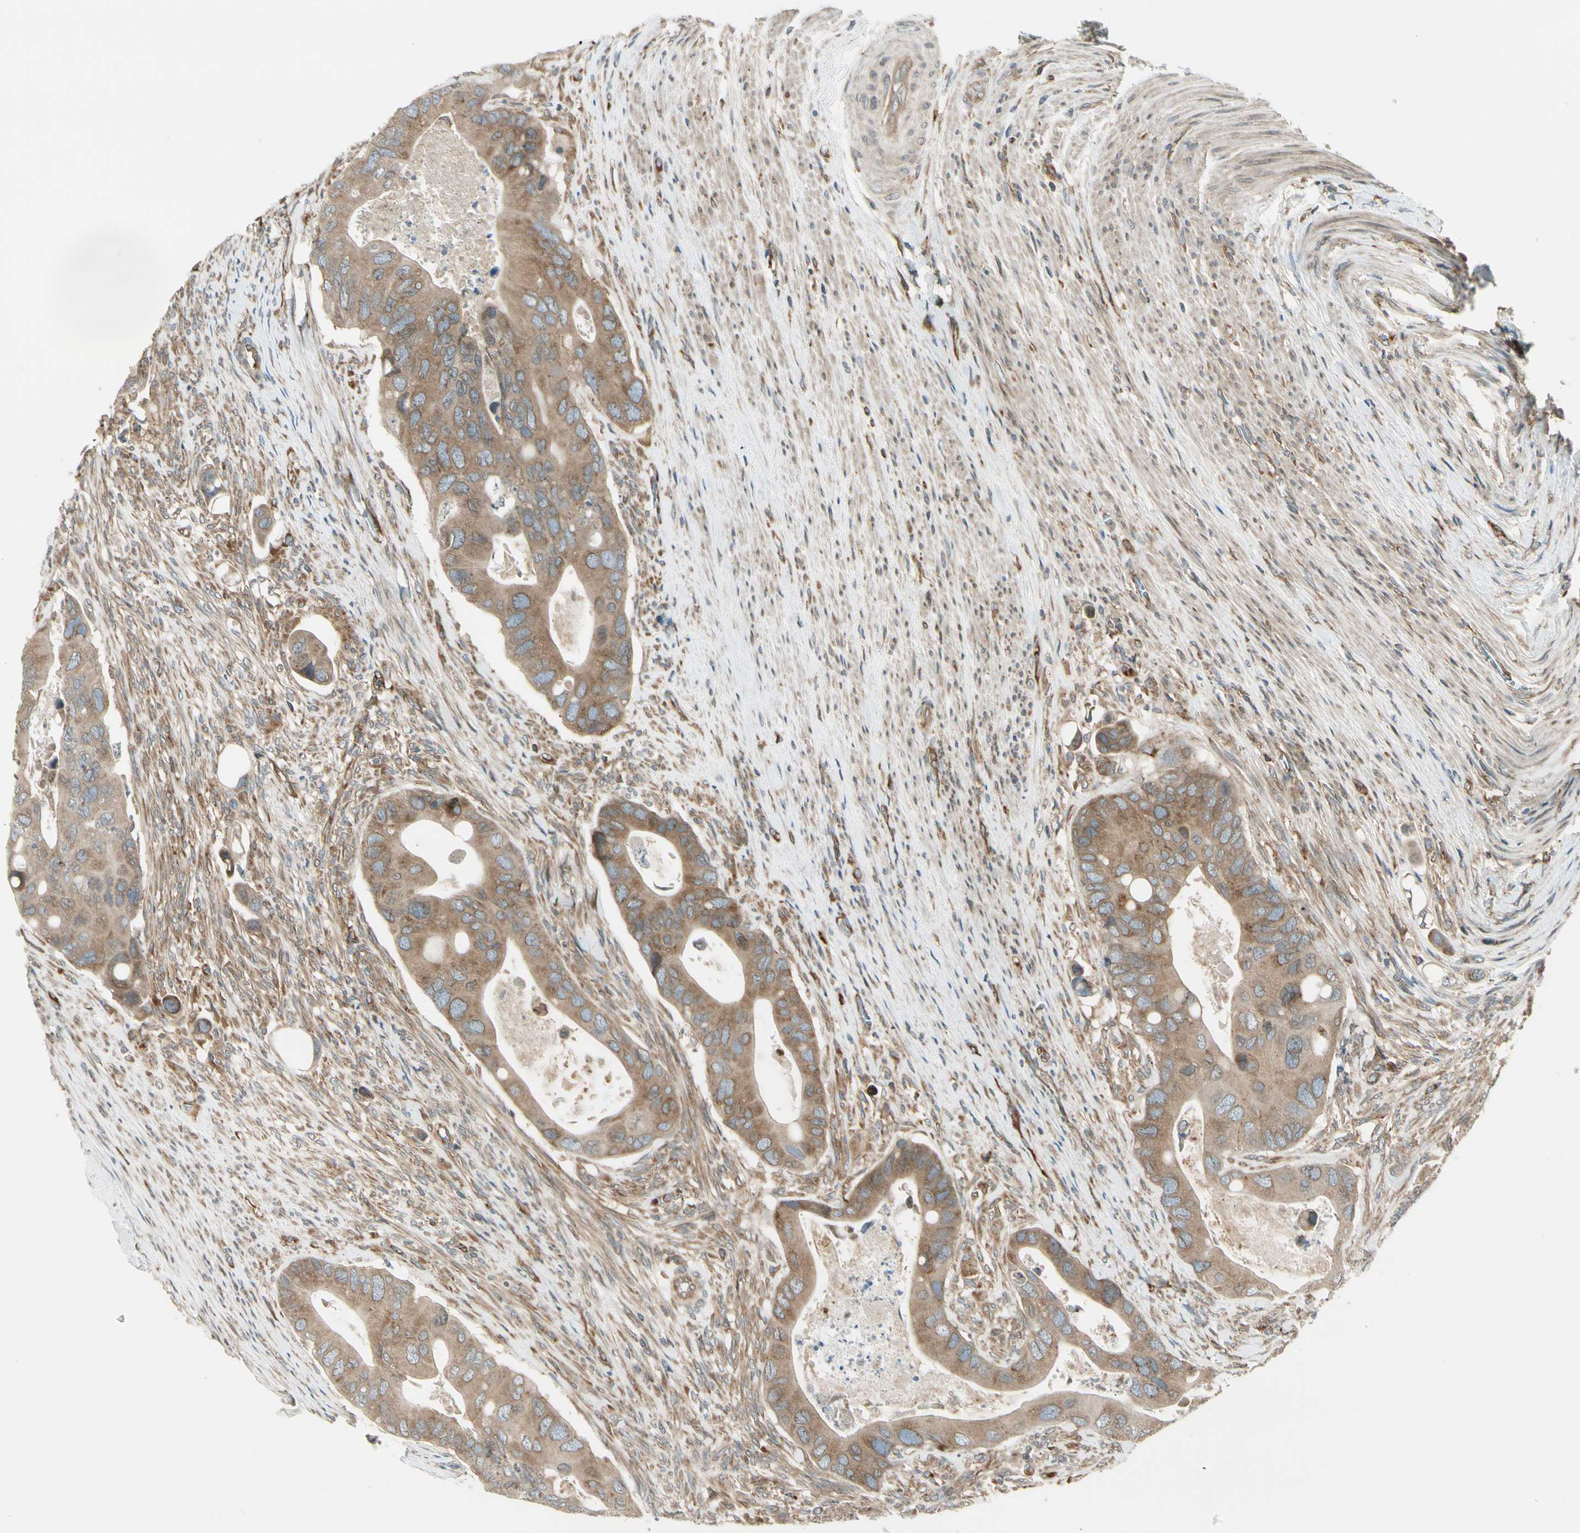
{"staining": {"intensity": "moderate", "quantity": ">75%", "location": "cytoplasmic/membranous"}, "tissue": "colorectal cancer", "cell_type": "Tumor cells", "image_type": "cancer", "snomed": [{"axis": "morphology", "description": "Adenocarcinoma, NOS"}, {"axis": "topography", "description": "Rectum"}], "caption": "Human colorectal adenocarcinoma stained for a protein (brown) reveals moderate cytoplasmic/membranous positive staining in approximately >75% of tumor cells.", "gene": "TRIO", "patient": {"sex": "female", "age": 57}}